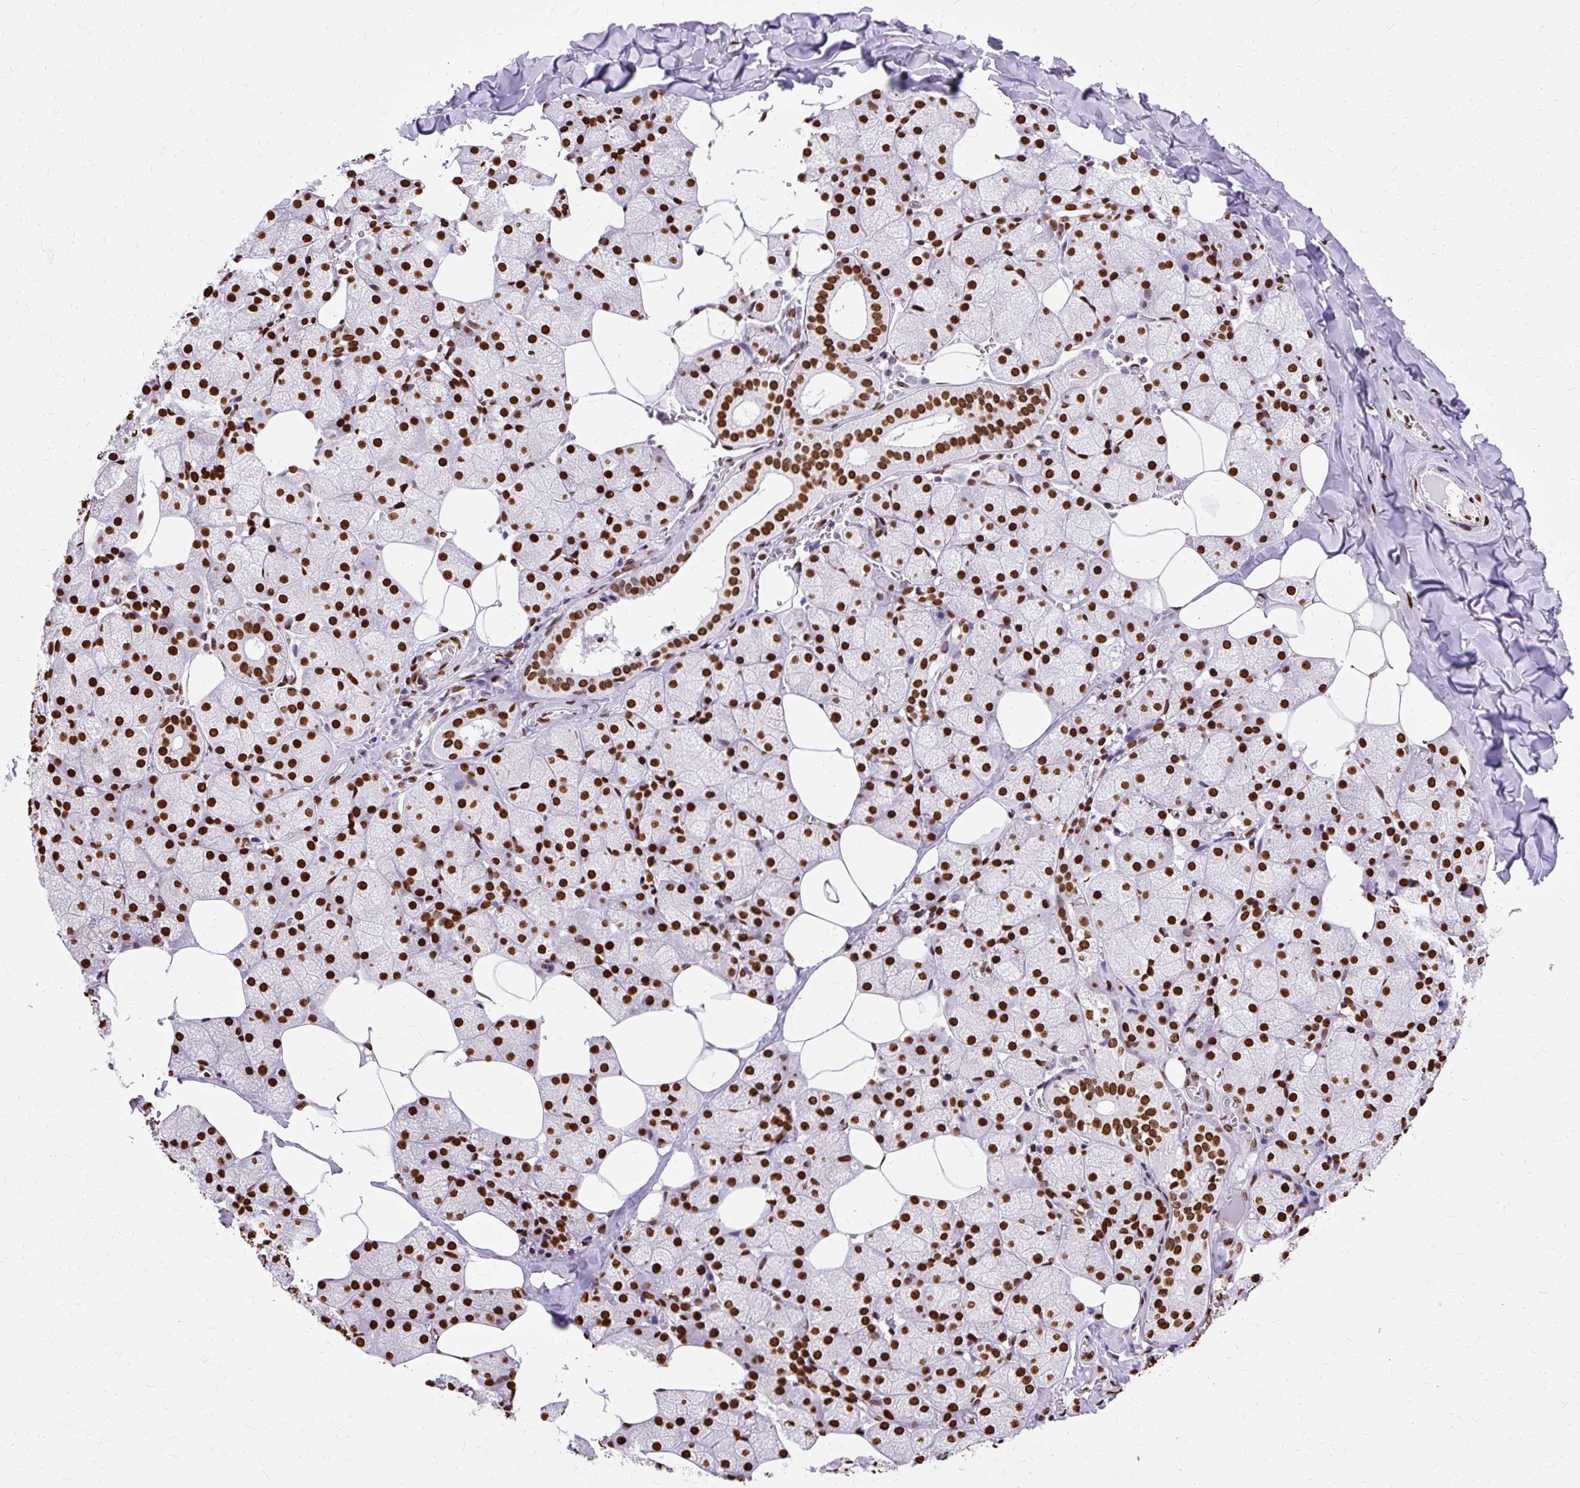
{"staining": {"intensity": "strong", "quantity": ">75%", "location": "nuclear"}, "tissue": "salivary gland", "cell_type": "Glandular cells", "image_type": "normal", "snomed": [{"axis": "morphology", "description": "Normal tissue, NOS"}, {"axis": "topography", "description": "Salivary gland"}, {"axis": "topography", "description": "Peripheral nerve tissue"}], "caption": "Protein expression analysis of benign human salivary gland reveals strong nuclear positivity in about >75% of glandular cells.", "gene": "TMEM184C", "patient": {"sex": "male", "age": 38}}